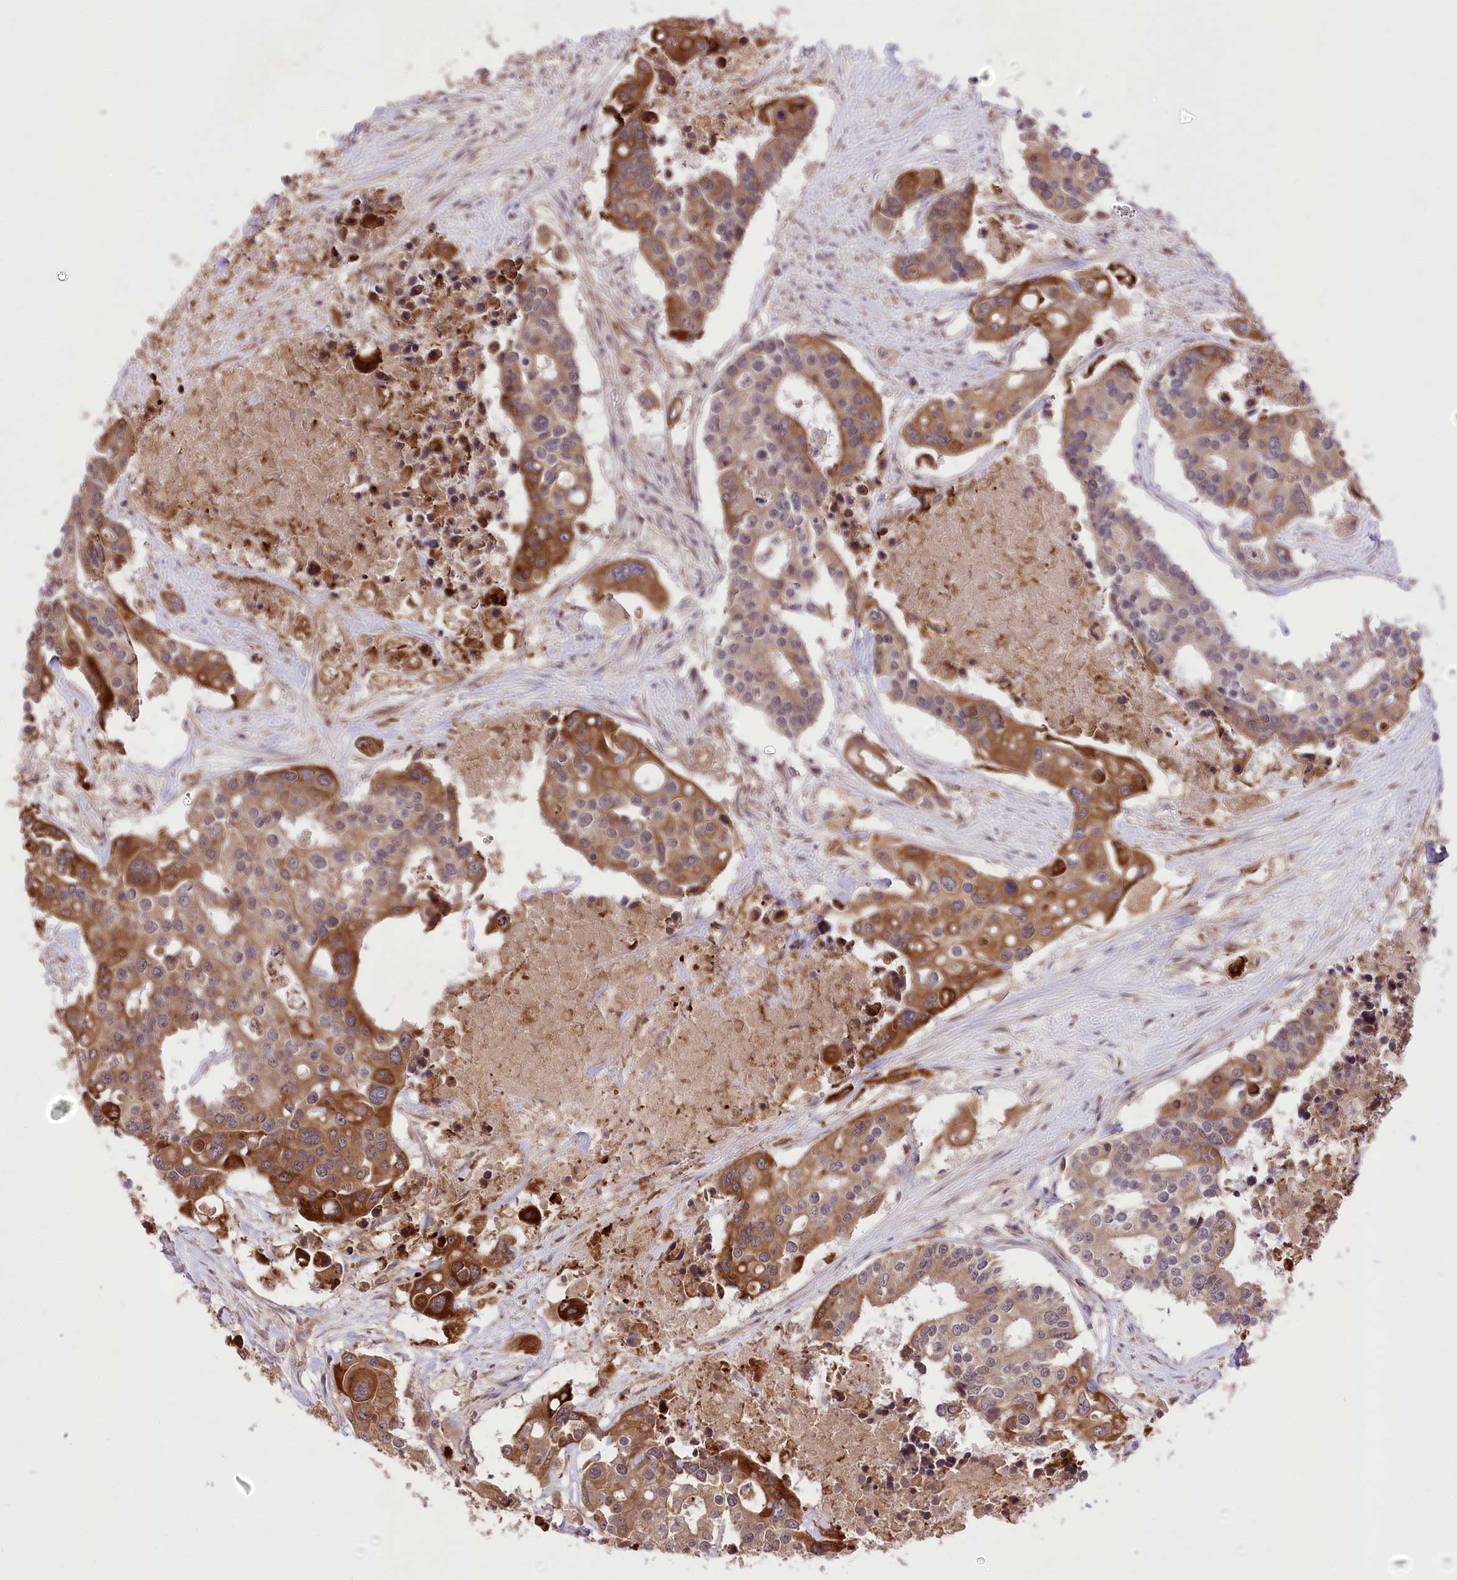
{"staining": {"intensity": "strong", "quantity": ">75%", "location": "cytoplasmic/membranous"}, "tissue": "colorectal cancer", "cell_type": "Tumor cells", "image_type": "cancer", "snomed": [{"axis": "morphology", "description": "Adenocarcinoma, NOS"}, {"axis": "topography", "description": "Colon"}], "caption": "Protein expression analysis of human colorectal adenocarcinoma reveals strong cytoplasmic/membranous expression in about >75% of tumor cells. (IHC, brightfield microscopy, high magnification).", "gene": "HELT", "patient": {"sex": "male", "age": 77}}